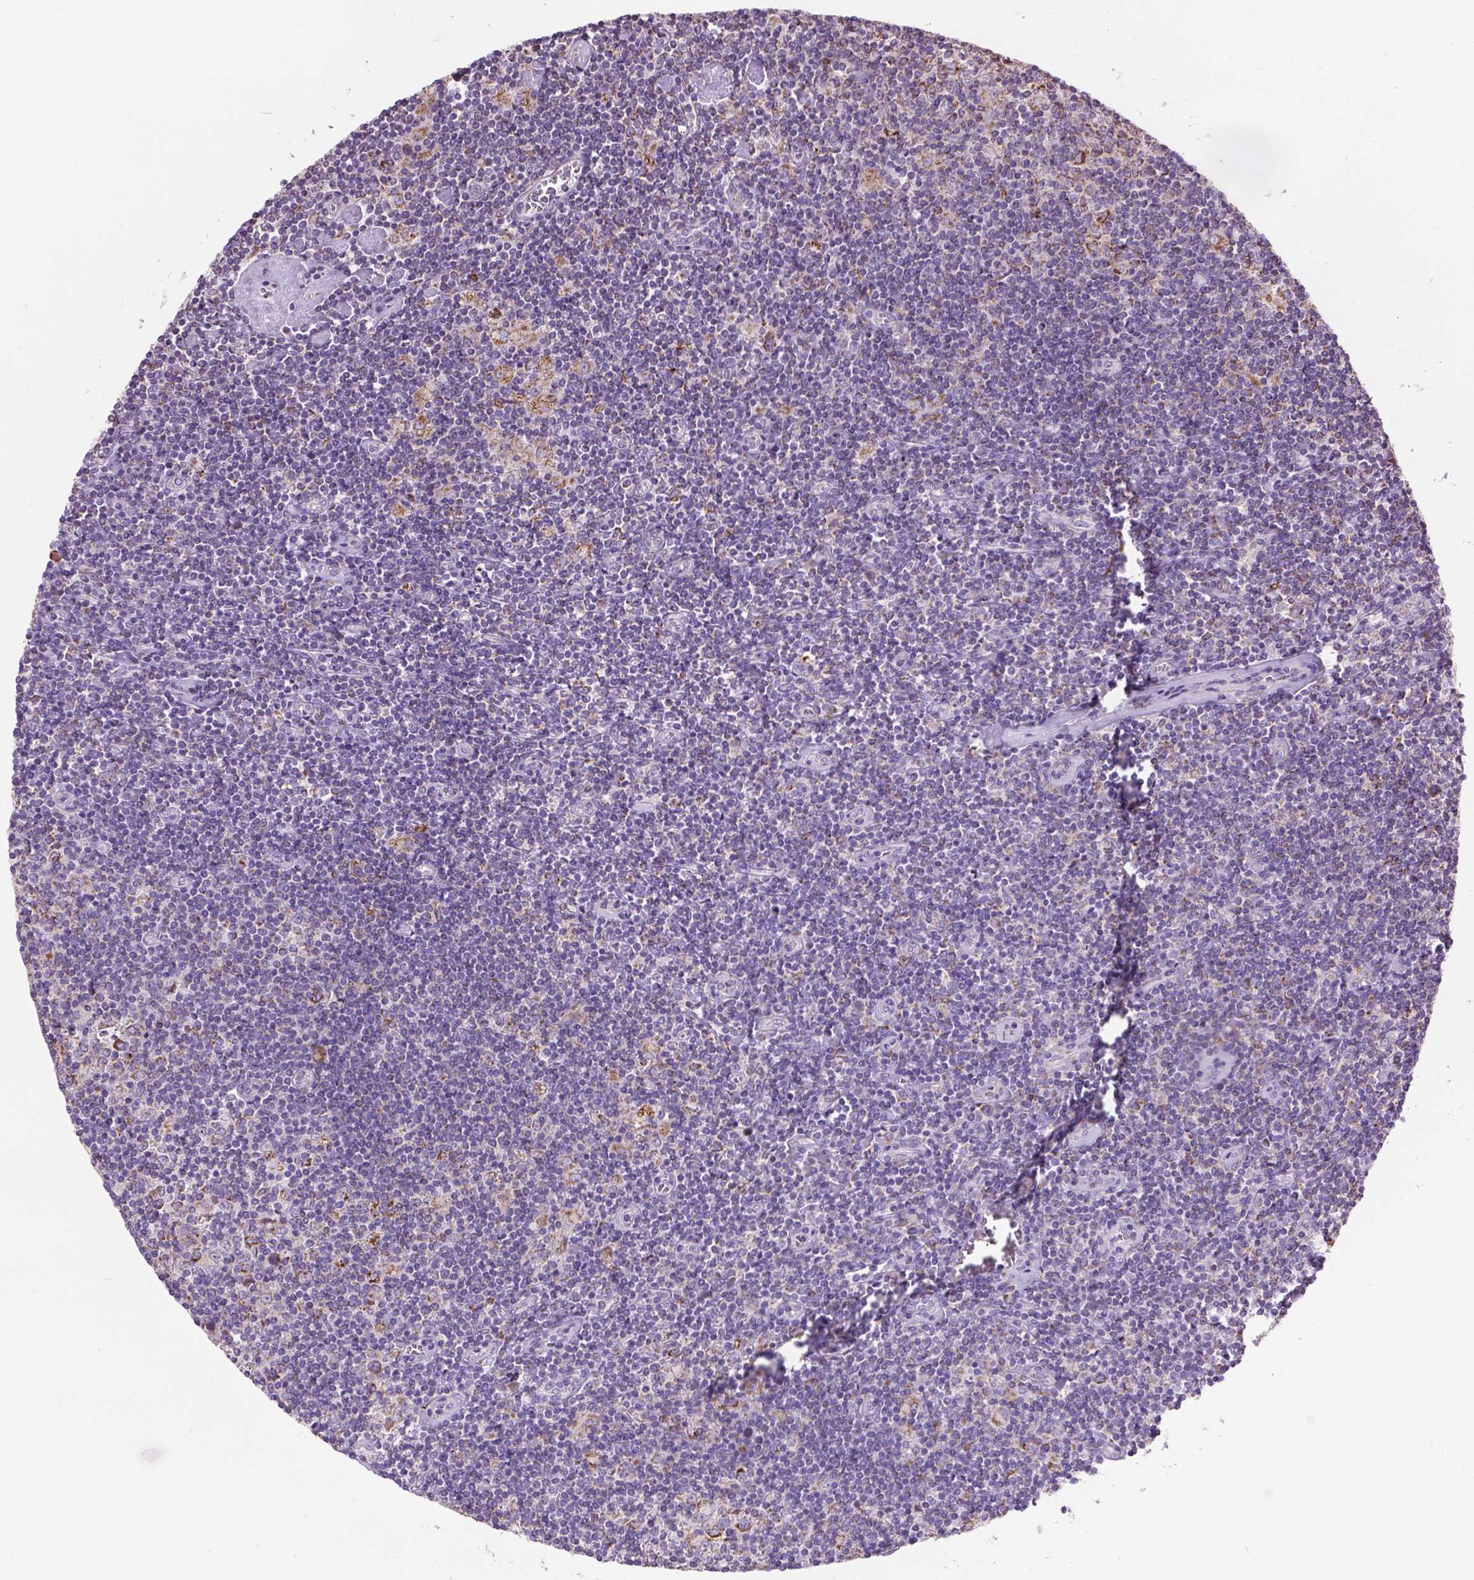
{"staining": {"intensity": "moderate", "quantity": ">75%", "location": "cytoplasmic/membranous"}, "tissue": "lymphoma", "cell_type": "Tumor cells", "image_type": "cancer", "snomed": [{"axis": "morphology", "description": "Hodgkin's disease, NOS"}, {"axis": "topography", "description": "Lymph node"}], "caption": "Tumor cells display medium levels of moderate cytoplasmic/membranous staining in approximately >75% of cells in human Hodgkin's disease.", "gene": "VDAC1", "patient": {"sex": "male", "age": 40}}